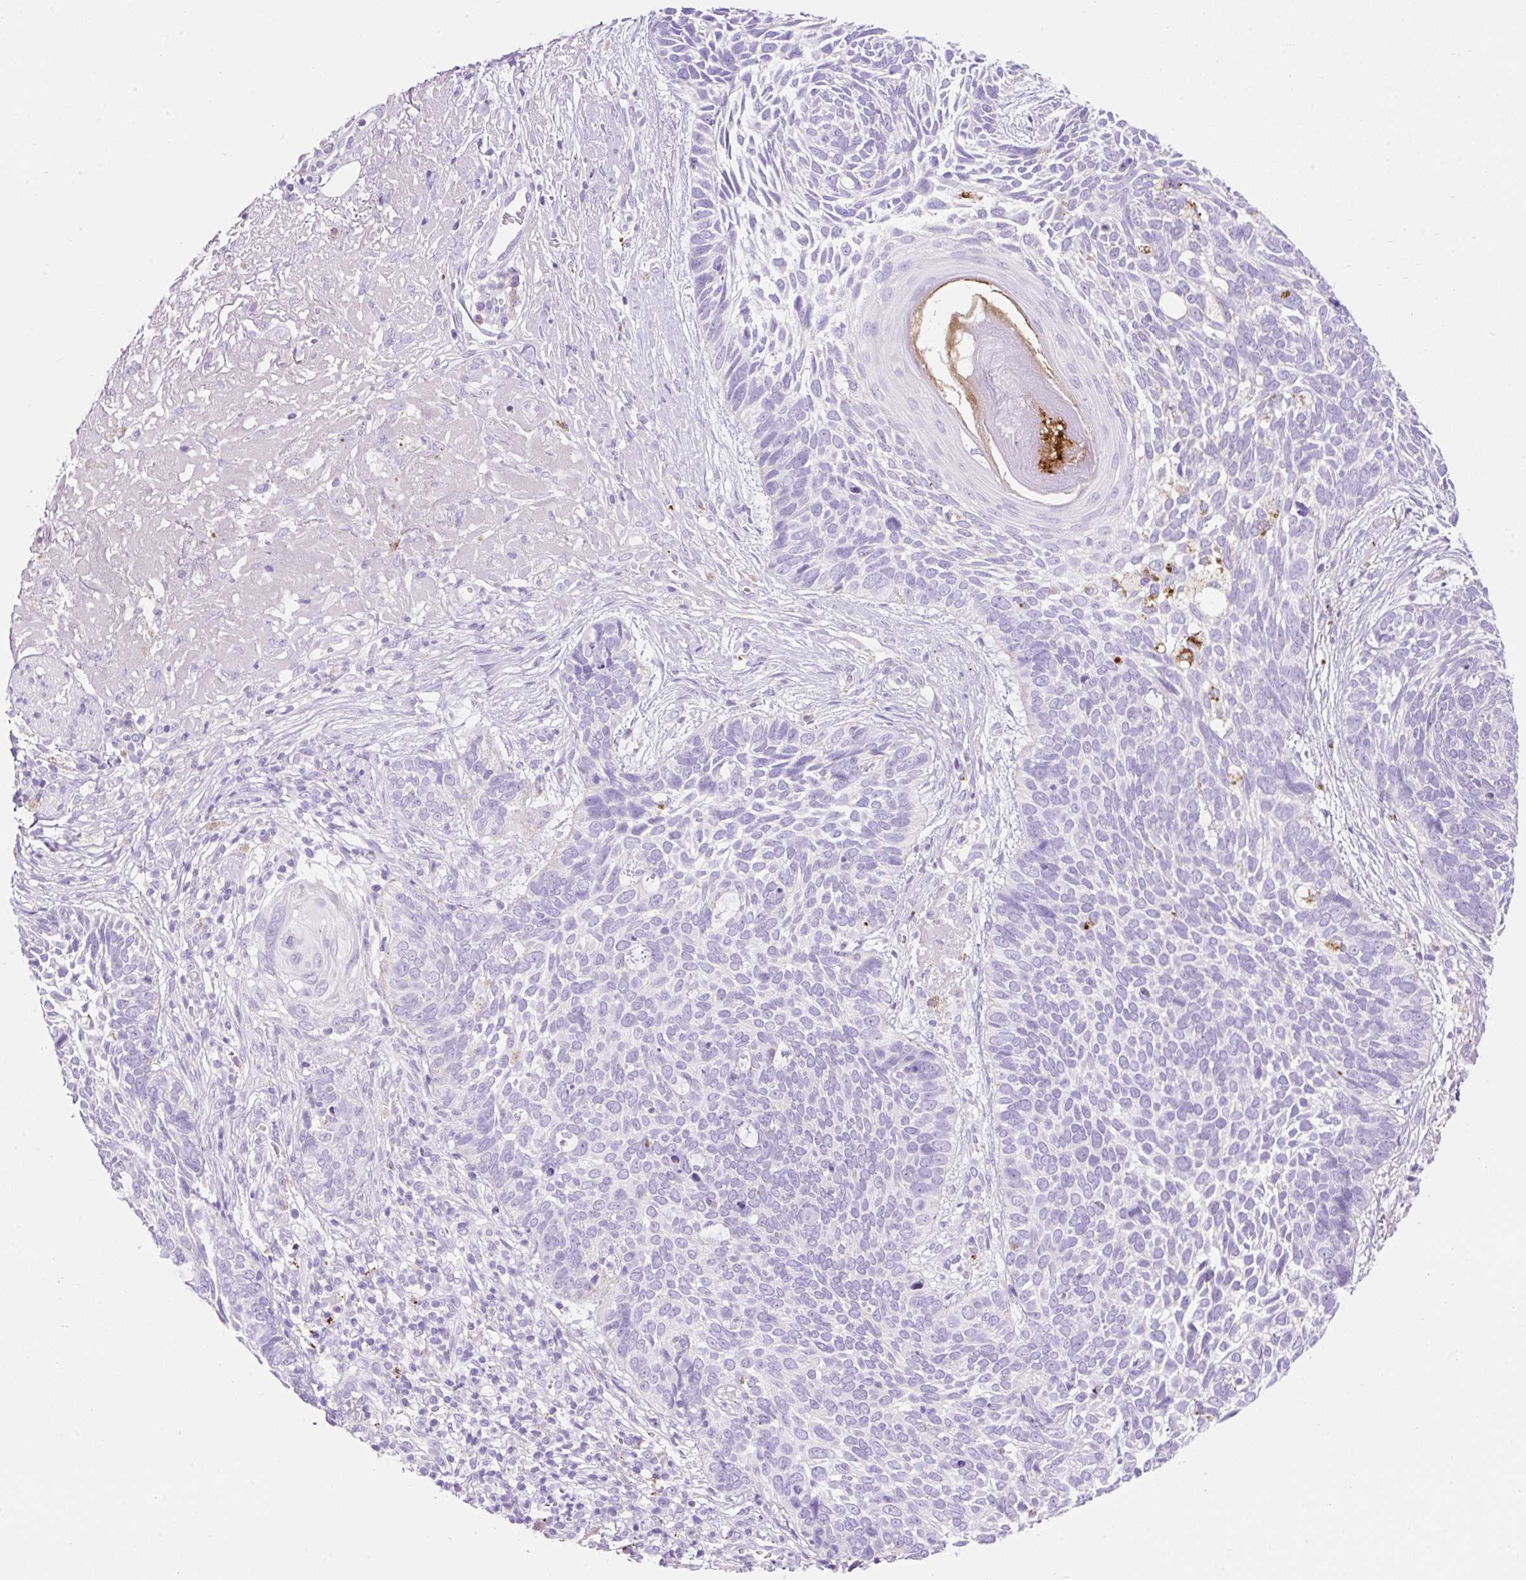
{"staining": {"intensity": "negative", "quantity": "none", "location": "none"}, "tissue": "skin cancer", "cell_type": "Tumor cells", "image_type": "cancer", "snomed": [{"axis": "morphology", "description": "Basal cell carcinoma"}, {"axis": "topography", "description": "Skin"}, {"axis": "topography", "description": "Skin of face"}], "caption": "Tumor cells show no significant staining in skin cancer.", "gene": "HEXB", "patient": {"sex": "female", "age": 95}}